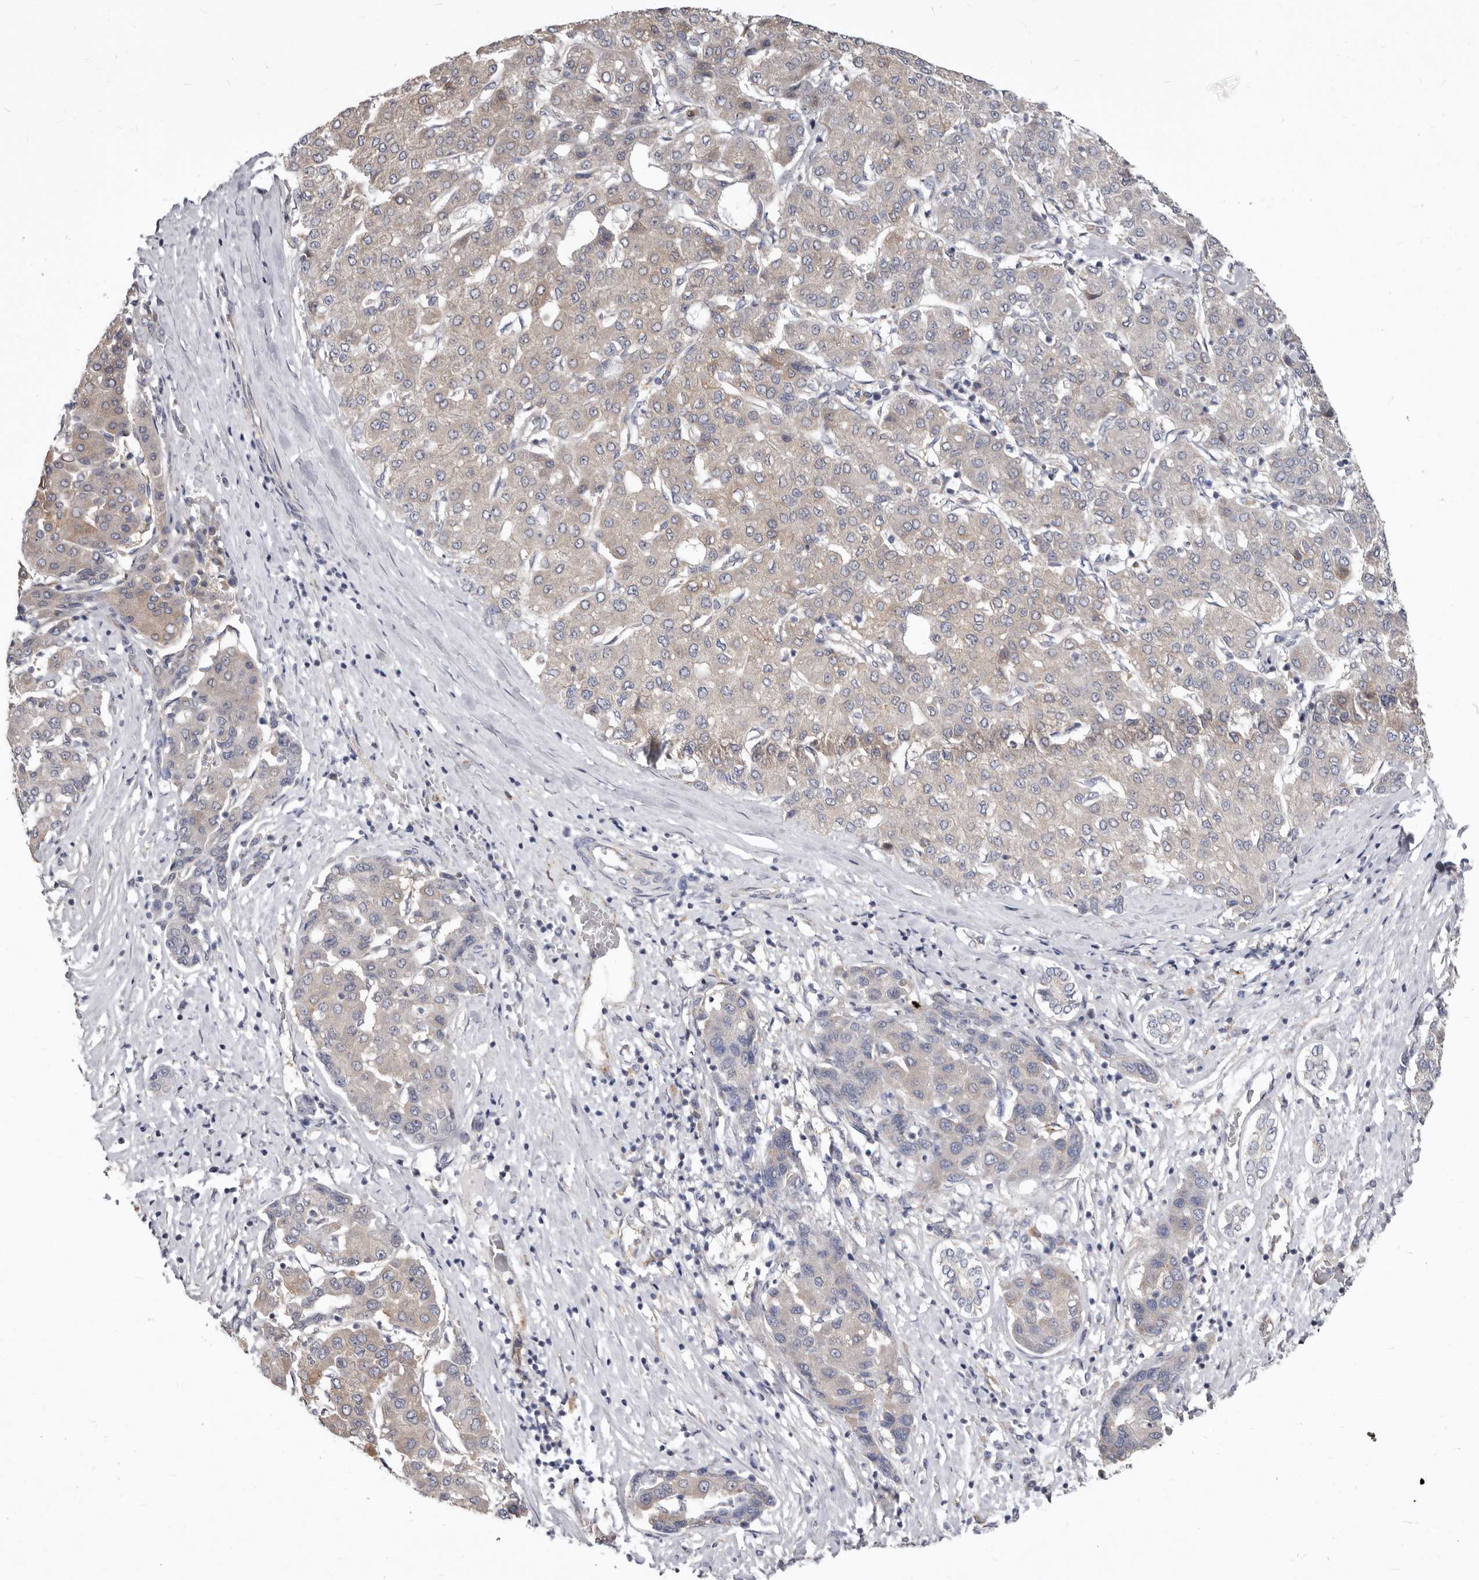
{"staining": {"intensity": "weak", "quantity": ">75%", "location": "cytoplasmic/membranous"}, "tissue": "liver cancer", "cell_type": "Tumor cells", "image_type": "cancer", "snomed": [{"axis": "morphology", "description": "Carcinoma, Hepatocellular, NOS"}, {"axis": "topography", "description": "Liver"}], "caption": "A brown stain shows weak cytoplasmic/membranous expression of a protein in liver cancer (hepatocellular carcinoma) tumor cells. The staining was performed using DAB to visualize the protein expression in brown, while the nuclei were stained in blue with hematoxylin (Magnification: 20x).", "gene": "FMO2", "patient": {"sex": "male", "age": 65}}